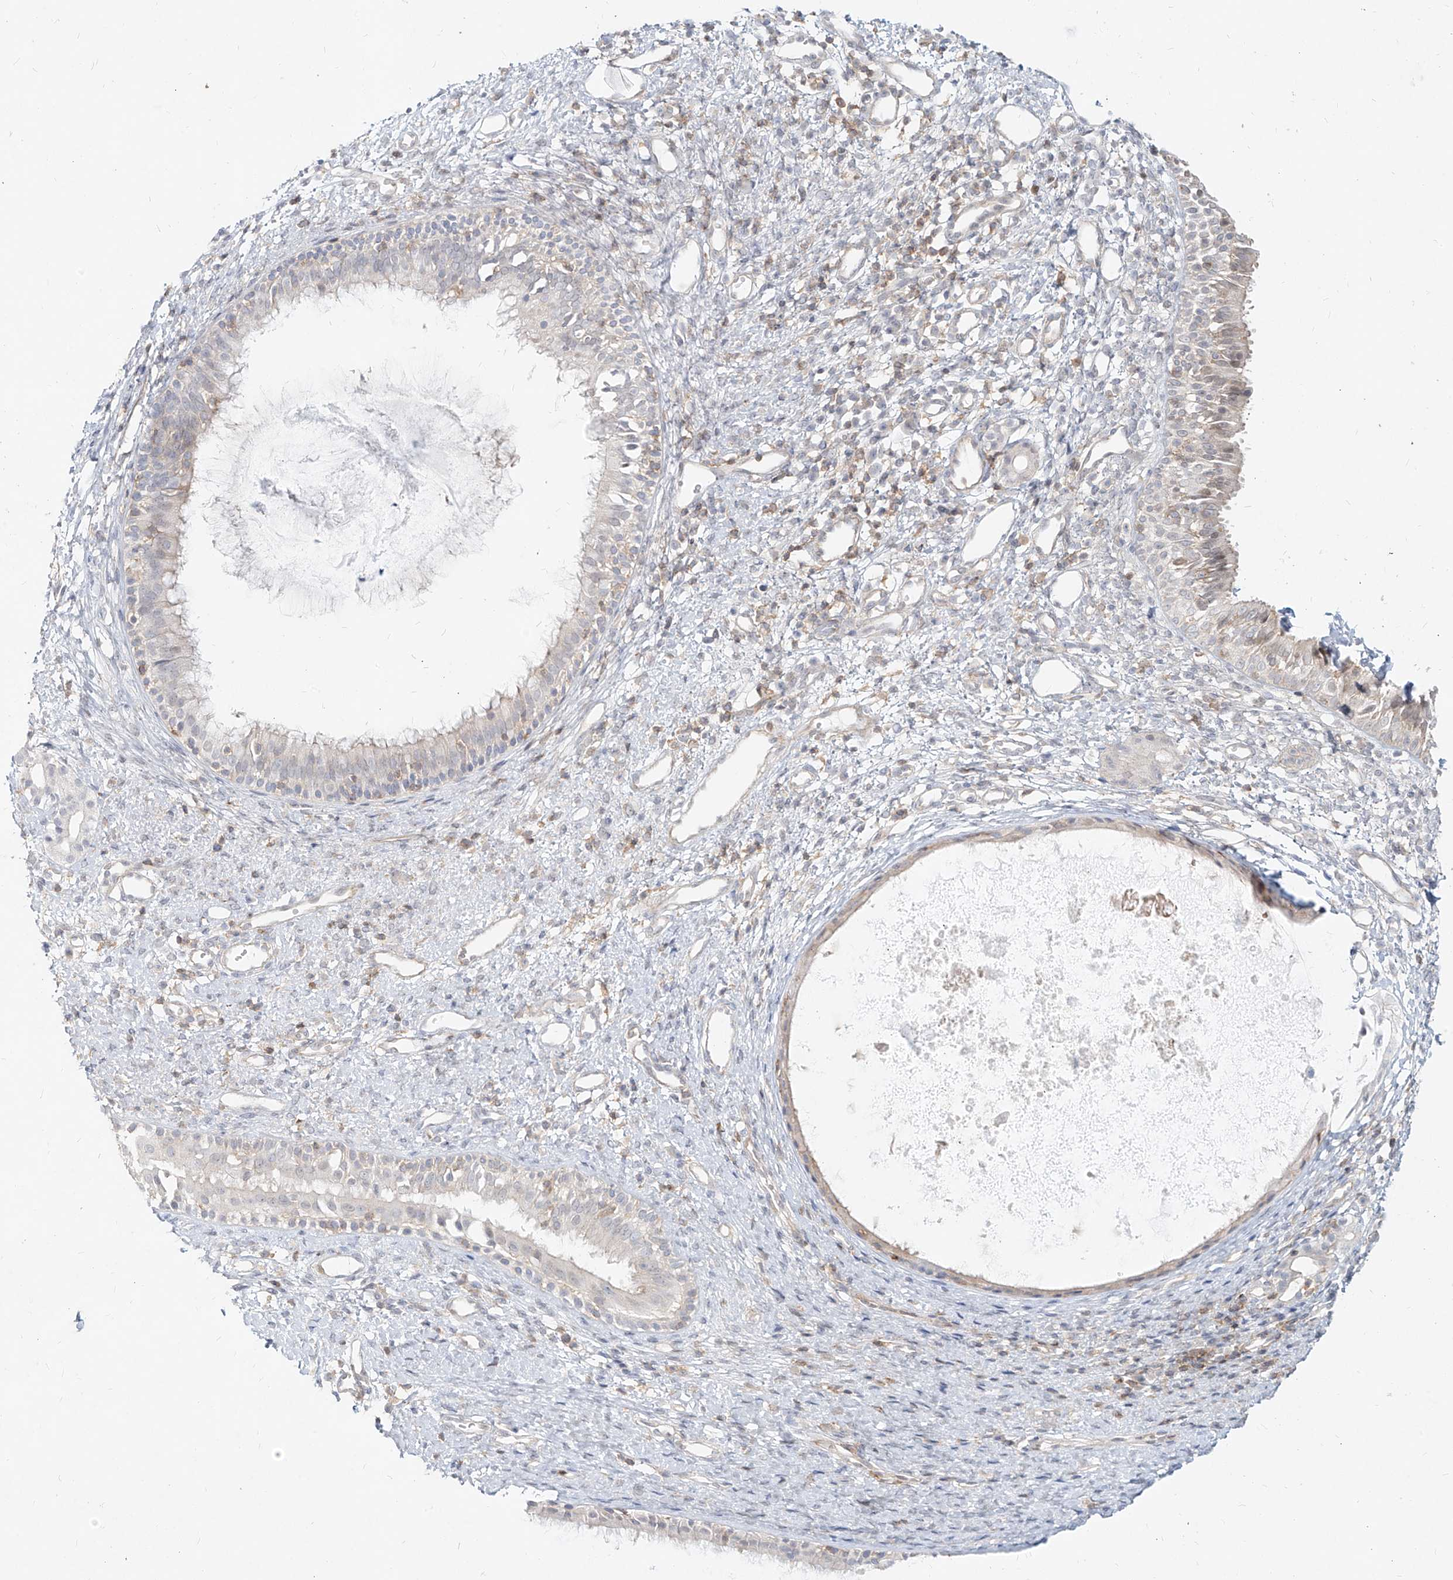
{"staining": {"intensity": "negative", "quantity": "none", "location": "none"}, "tissue": "nasopharynx", "cell_type": "Respiratory epithelial cells", "image_type": "normal", "snomed": [{"axis": "morphology", "description": "Normal tissue, NOS"}, {"axis": "topography", "description": "Nasopharynx"}], "caption": "DAB (3,3'-diaminobenzidine) immunohistochemical staining of normal nasopharynx exhibits no significant positivity in respiratory epithelial cells. (DAB (3,3'-diaminobenzidine) immunohistochemistry with hematoxylin counter stain).", "gene": "SLC2A12", "patient": {"sex": "male", "age": 22}}